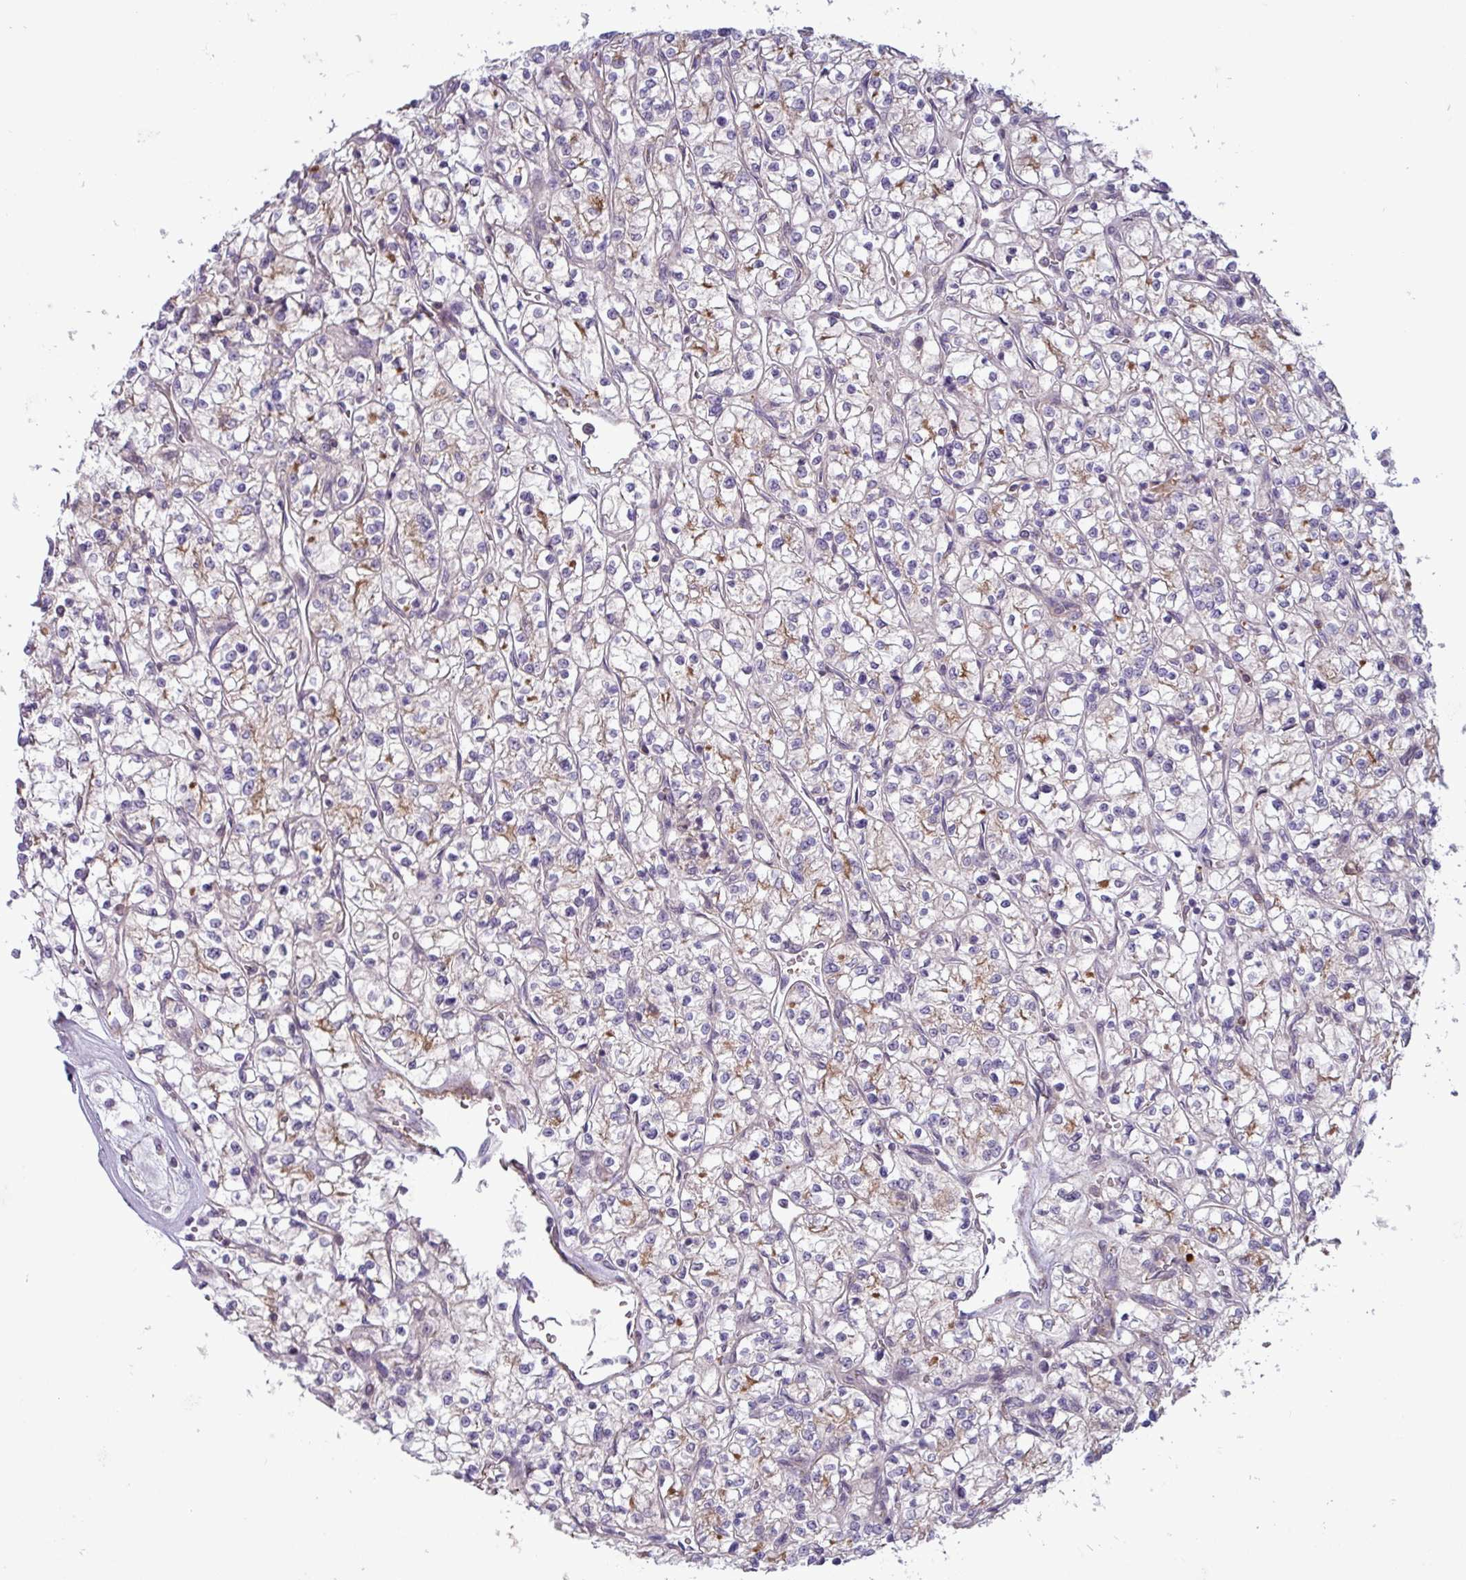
{"staining": {"intensity": "weak", "quantity": "<25%", "location": "cytoplasmic/membranous"}, "tissue": "renal cancer", "cell_type": "Tumor cells", "image_type": "cancer", "snomed": [{"axis": "morphology", "description": "Adenocarcinoma, NOS"}, {"axis": "topography", "description": "Kidney"}], "caption": "Renal cancer (adenocarcinoma) was stained to show a protein in brown. There is no significant positivity in tumor cells.", "gene": "PCED1A", "patient": {"sex": "female", "age": 64}}